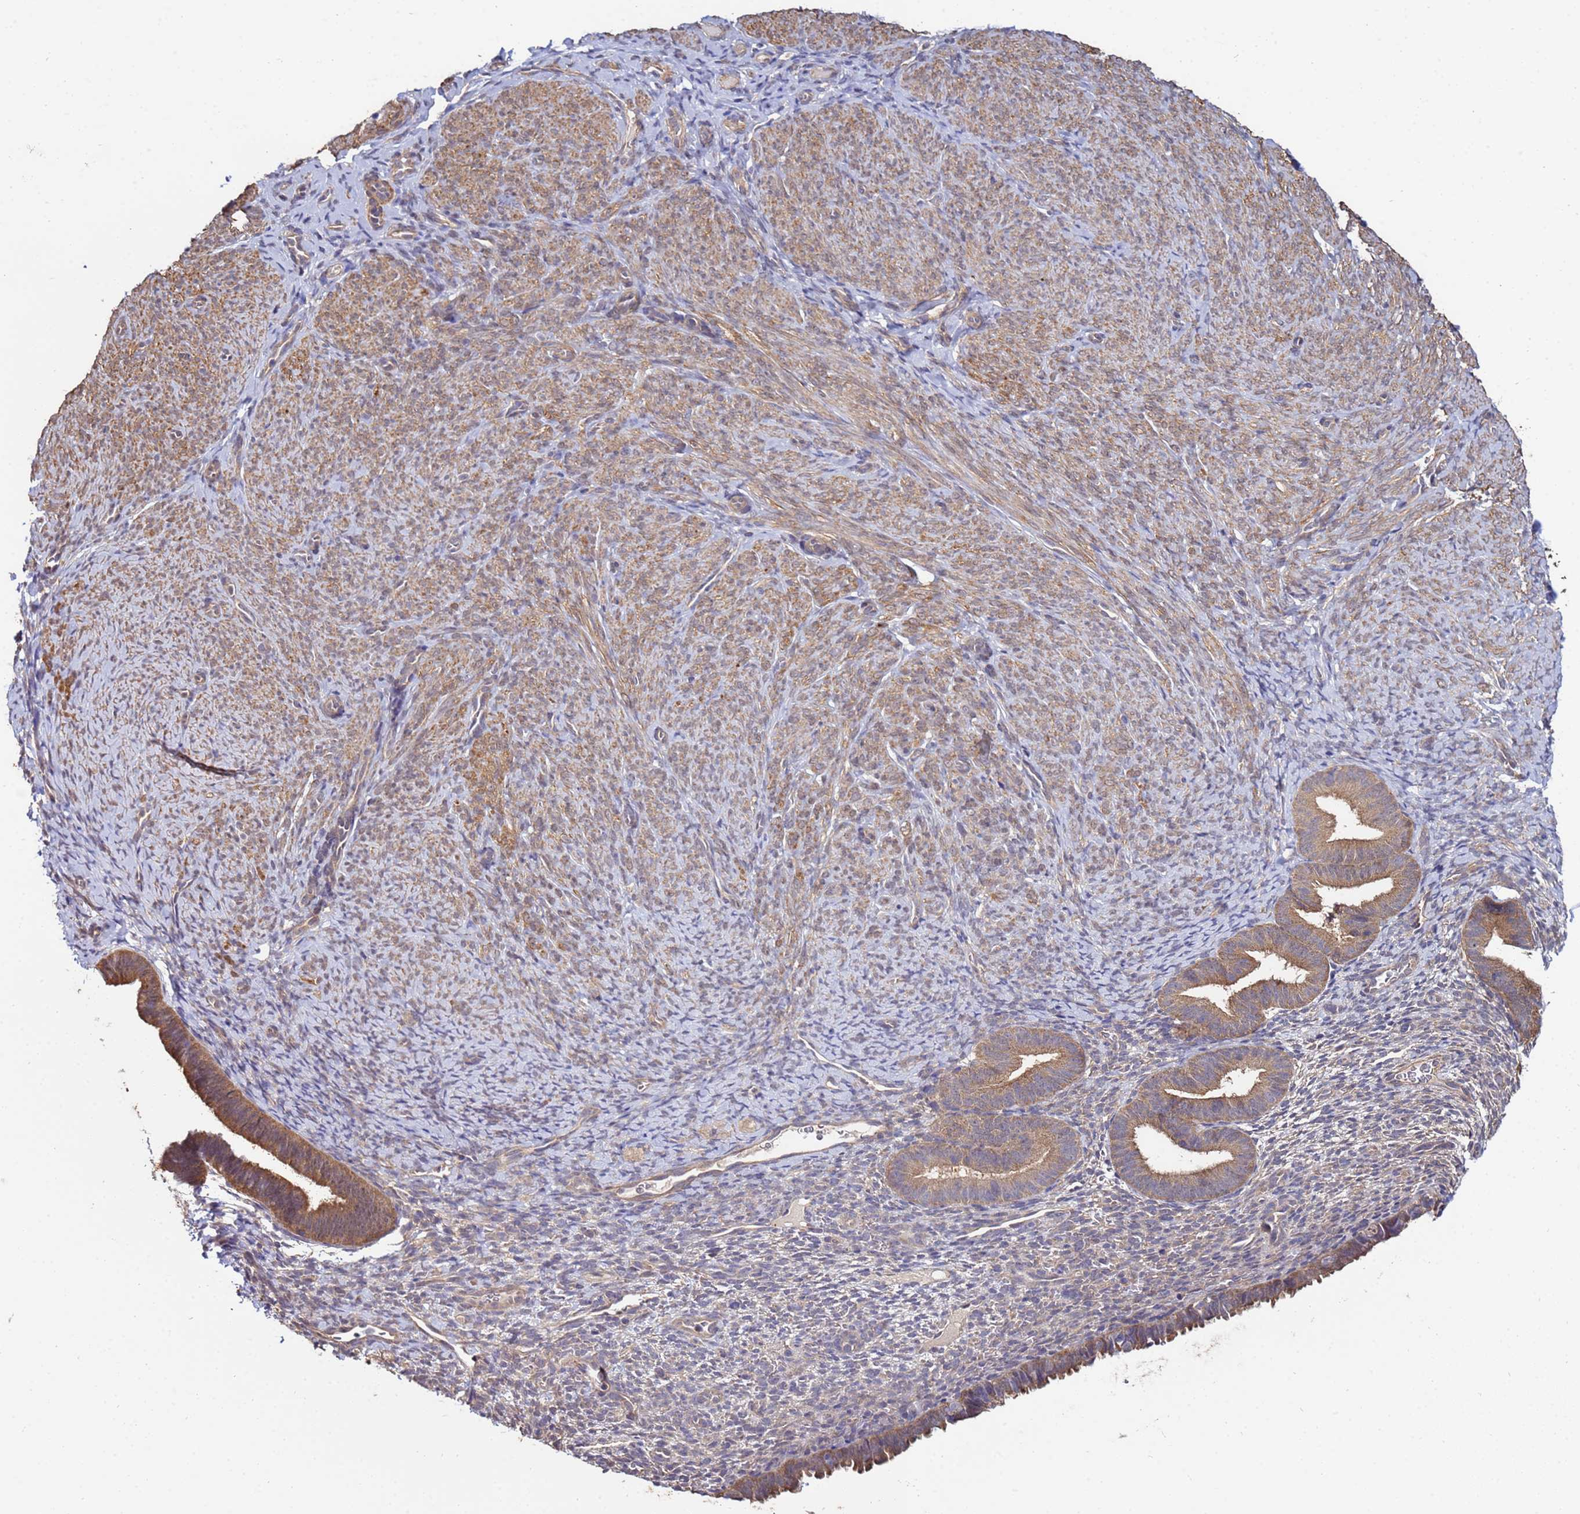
{"staining": {"intensity": "weak", "quantity": ">75%", "location": "cytoplasmic/membranous"}, "tissue": "endometrium", "cell_type": "Cells in endometrial stroma", "image_type": "normal", "snomed": [{"axis": "morphology", "description": "Normal tissue, NOS"}, {"axis": "topography", "description": "Endometrium"}], "caption": "DAB immunohistochemical staining of benign human endometrium demonstrates weak cytoplasmic/membranous protein positivity in approximately >75% of cells in endometrial stroma.", "gene": "NAXE", "patient": {"sex": "female", "age": 65}}